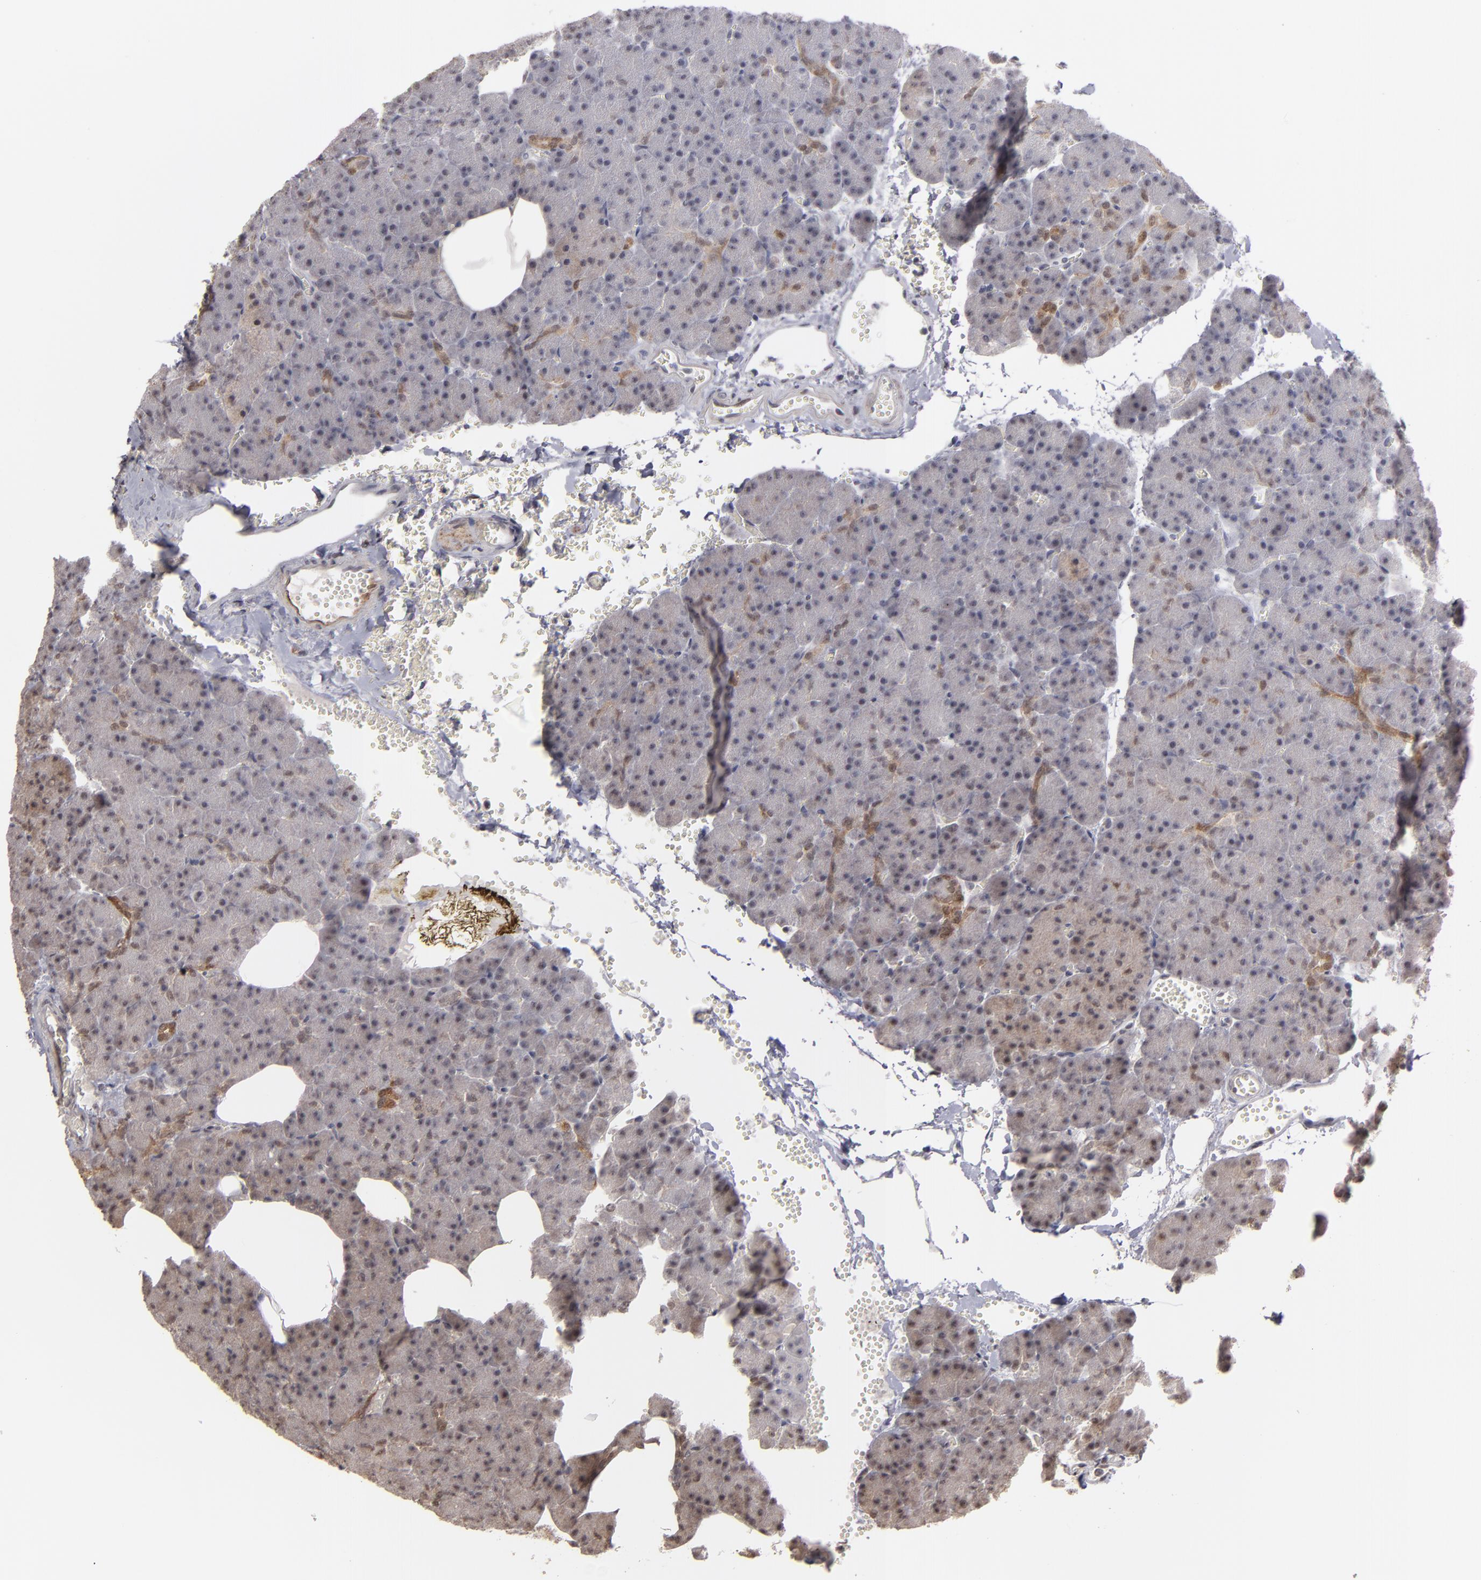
{"staining": {"intensity": "weak", "quantity": ">75%", "location": "cytoplasmic/membranous,nuclear"}, "tissue": "pancreas", "cell_type": "Exocrine glandular cells", "image_type": "normal", "snomed": [{"axis": "morphology", "description": "Normal tissue, NOS"}, {"axis": "topography", "description": "Pancreas"}], "caption": "A brown stain shows weak cytoplasmic/membranous,nuclear positivity of a protein in exocrine glandular cells of normal pancreas.", "gene": "ZNF75A", "patient": {"sex": "female", "age": 35}}